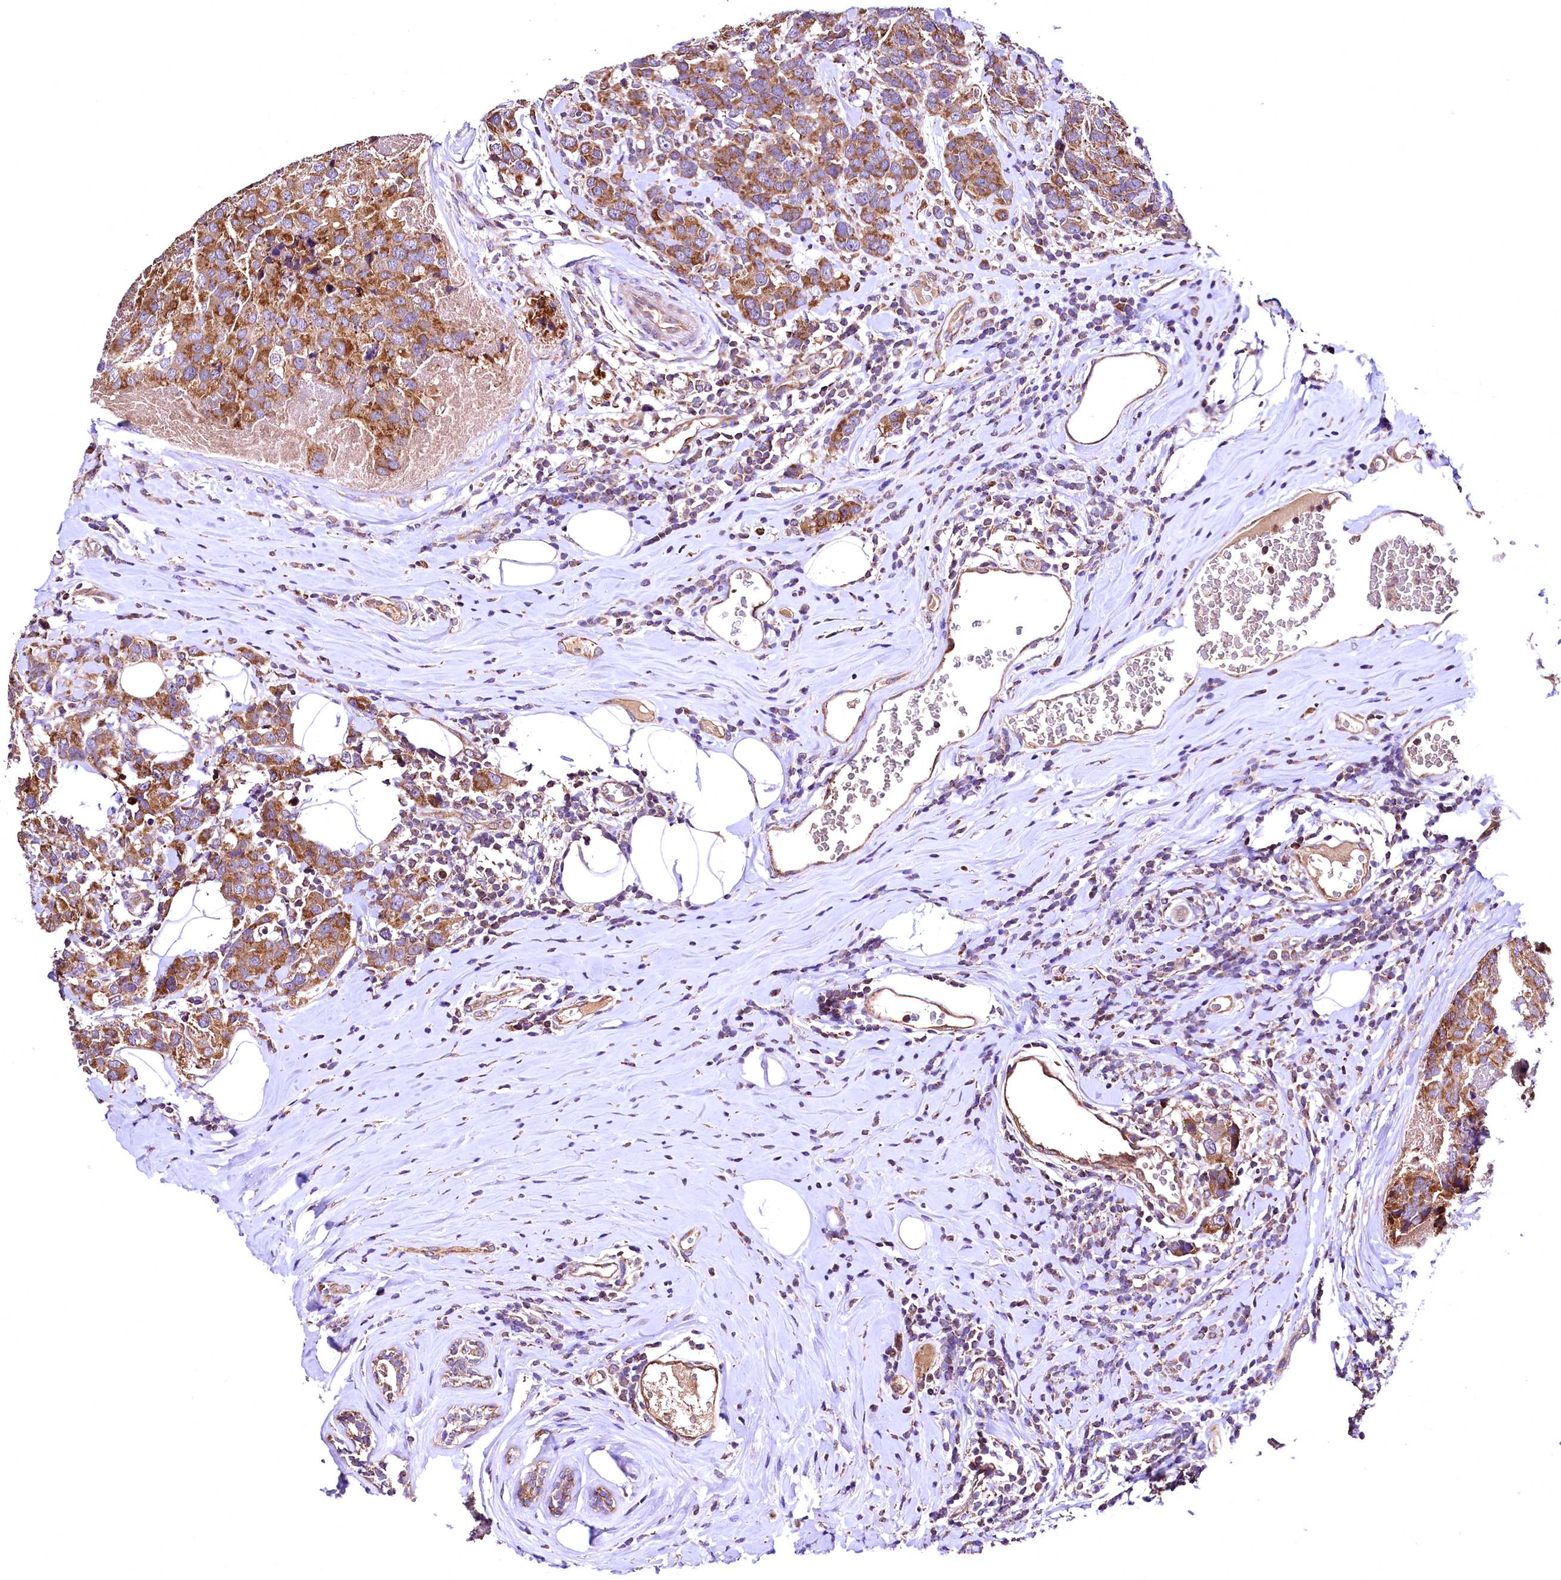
{"staining": {"intensity": "moderate", "quantity": ">75%", "location": "cytoplasmic/membranous"}, "tissue": "breast cancer", "cell_type": "Tumor cells", "image_type": "cancer", "snomed": [{"axis": "morphology", "description": "Lobular carcinoma"}, {"axis": "topography", "description": "Breast"}], "caption": "Moderate cytoplasmic/membranous expression is seen in about >75% of tumor cells in lobular carcinoma (breast).", "gene": "MRPL57", "patient": {"sex": "female", "age": 59}}